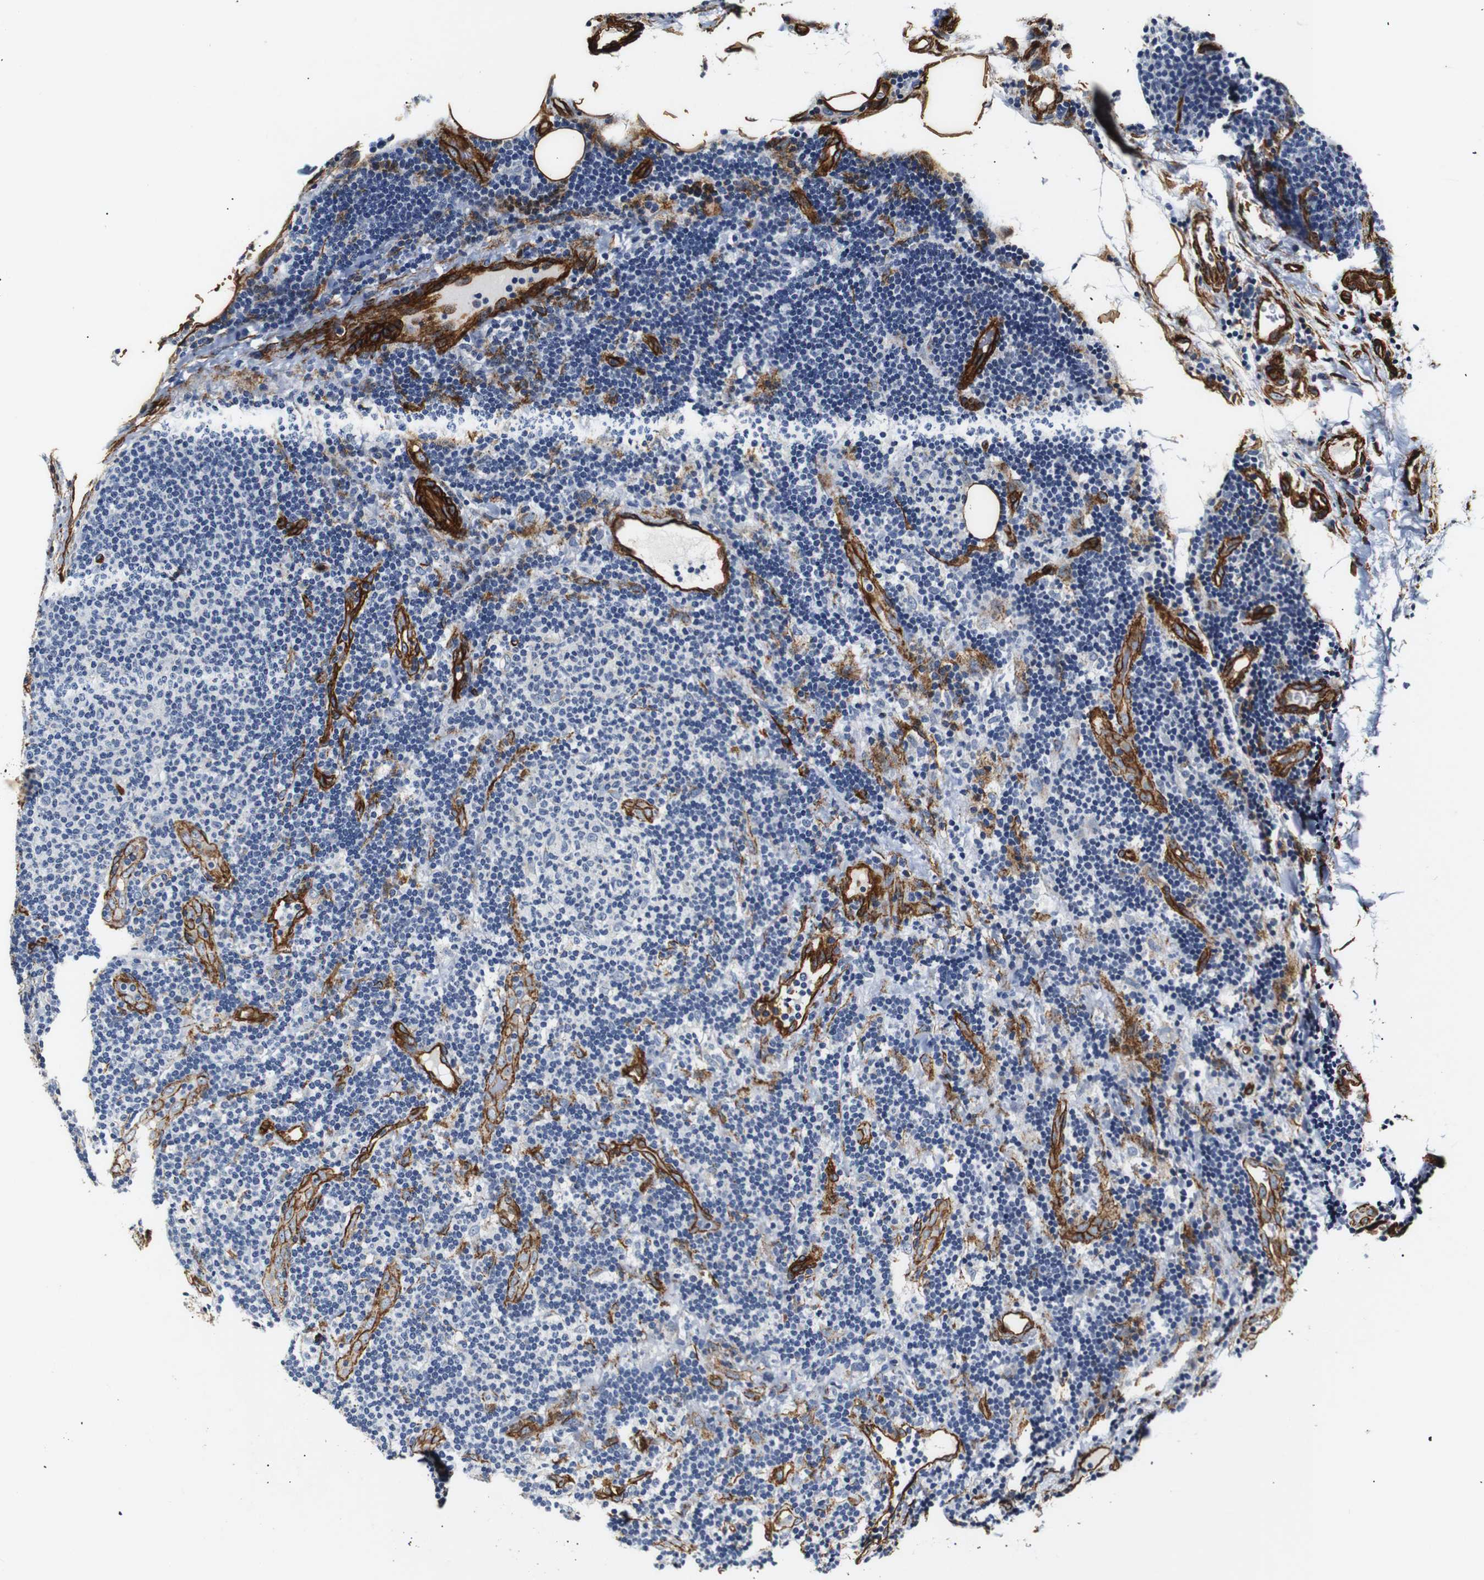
{"staining": {"intensity": "negative", "quantity": "none", "location": "none"}, "tissue": "lymphoma", "cell_type": "Tumor cells", "image_type": "cancer", "snomed": [{"axis": "morphology", "description": "Malignant lymphoma, non-Hodgkin's type, Low grade"}, {"axis": "topography", "description": "Lymph node"}], "caption": "Immunohistochemistry of lymphoma exhibits no positivity in tumor cells.", "gene": "CAV2", "patient": {"sex": "male", "age": 83}}